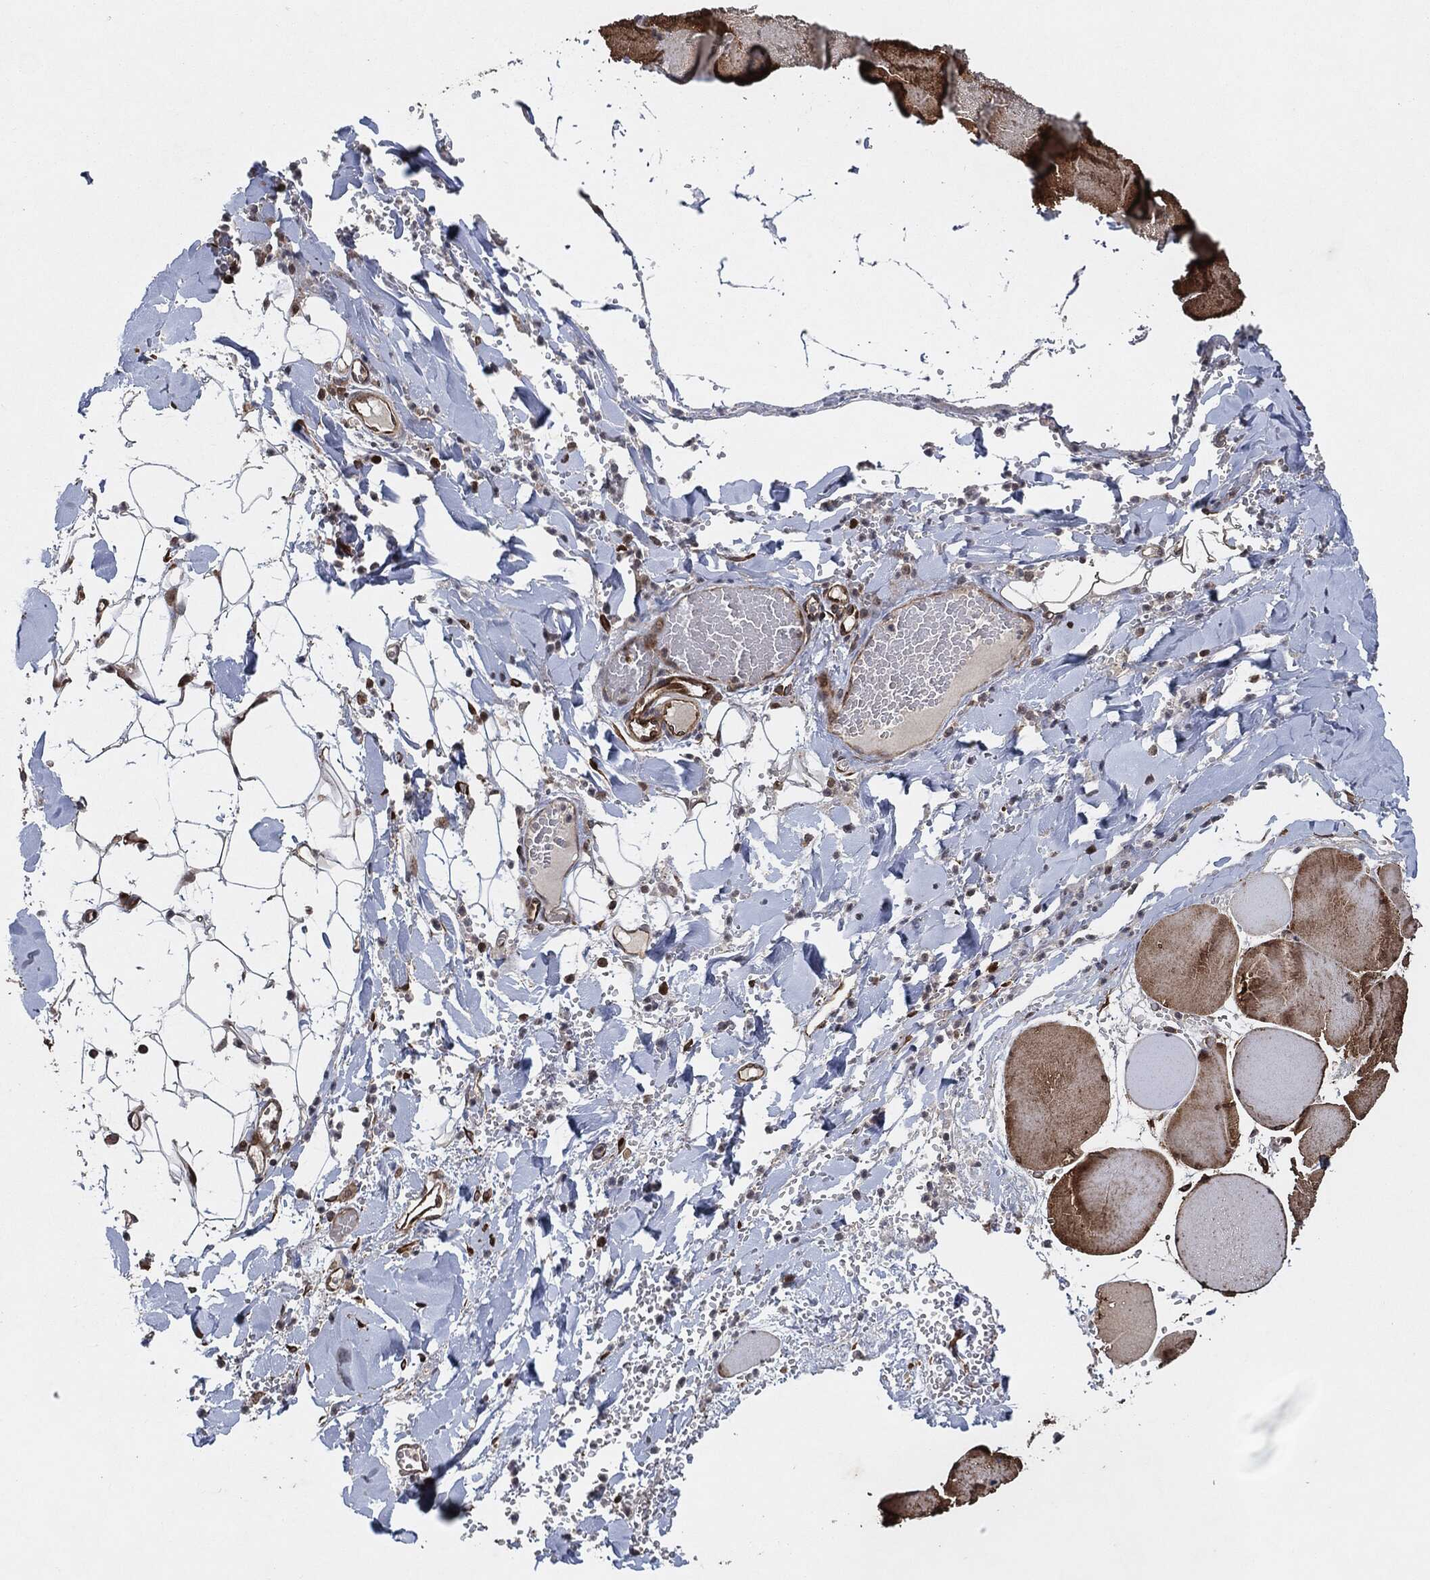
{"staining": {"intensity": "moderate", "quantity": "25%-75%", "location": "cytoplasmic/membranous"}, "tissue": "skeletal muscle", "cell_type": "Myocytes", "image_type": "normal", "snomed": [{"axis": "morphology", "description": "Normal tissue, NOS"}, {"axis": "morphology", "description": "Malignant melanoma, Metastatic site"}, {"axis": "topography", "description": "Skeletal muscle"}], "caption": "Unremarkable skeletal muscle was stained to show a protein in brown. There is medium levels of moderate cytoplasmic/membranous staining in approximately 25%-75% of myocytes.", "gene": "BCAR1", "patient": {"sex": "male", "age": 50}}